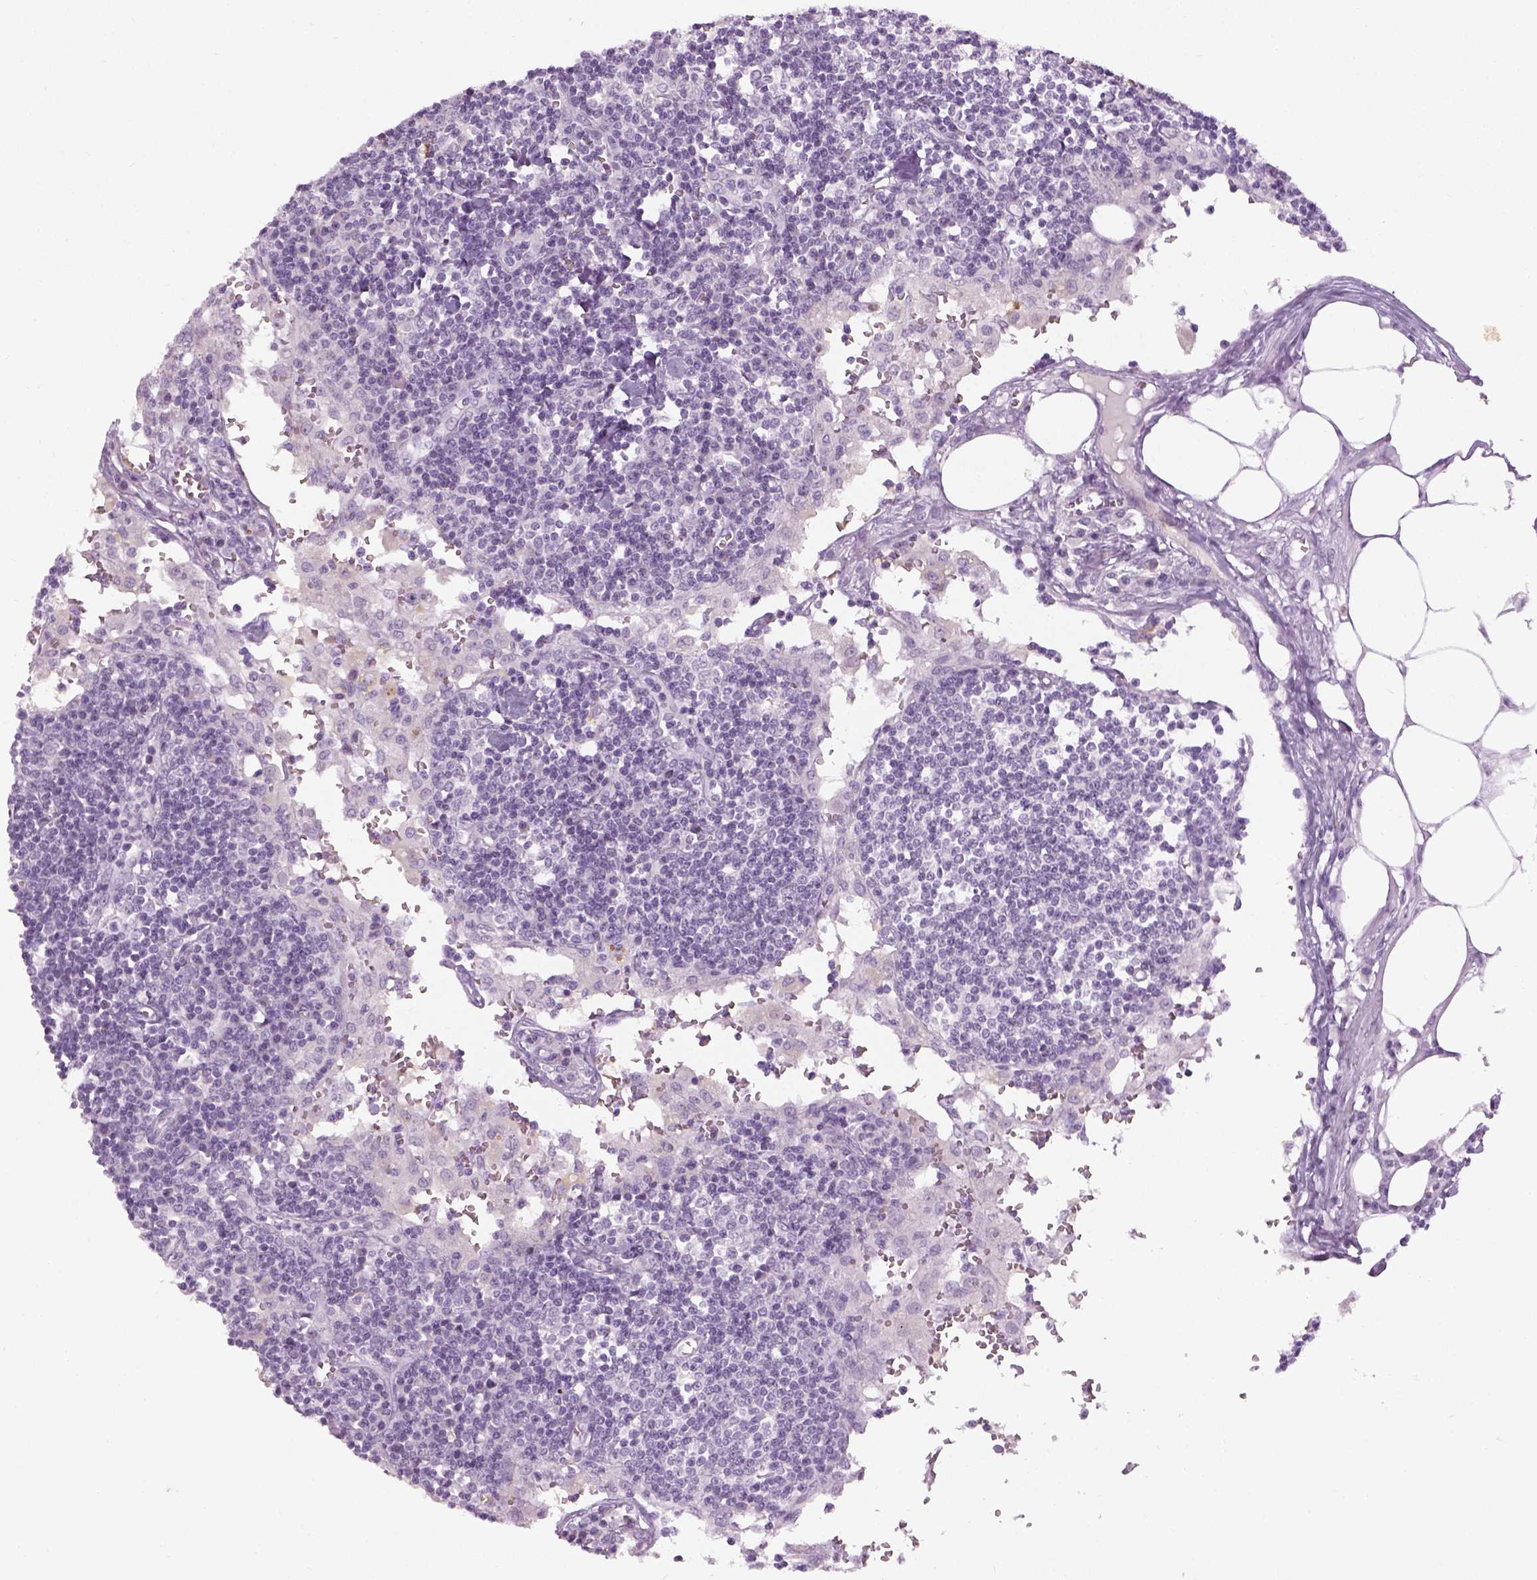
{"staining": {"intensity": "negative", "quantity": "none", "location": "none"}, "tissue": "lymph node", "cell_type": "Germinal center cells", "image_type": "normal", "snomed": [{"axis": "morphology", "description": "Normal tissue, NOS"}, {"axis": "topography", "description": "Lymph node"}], "caption": "IHC of unremarkable human lymph node exhibits no expression in germinal center cells. (DAB (3,3'-diaminobenzidine) immunohistochemistry with hematoxylin counter stain).", "gene": "TH", "patient": {"sex": "male", "age": 55}}